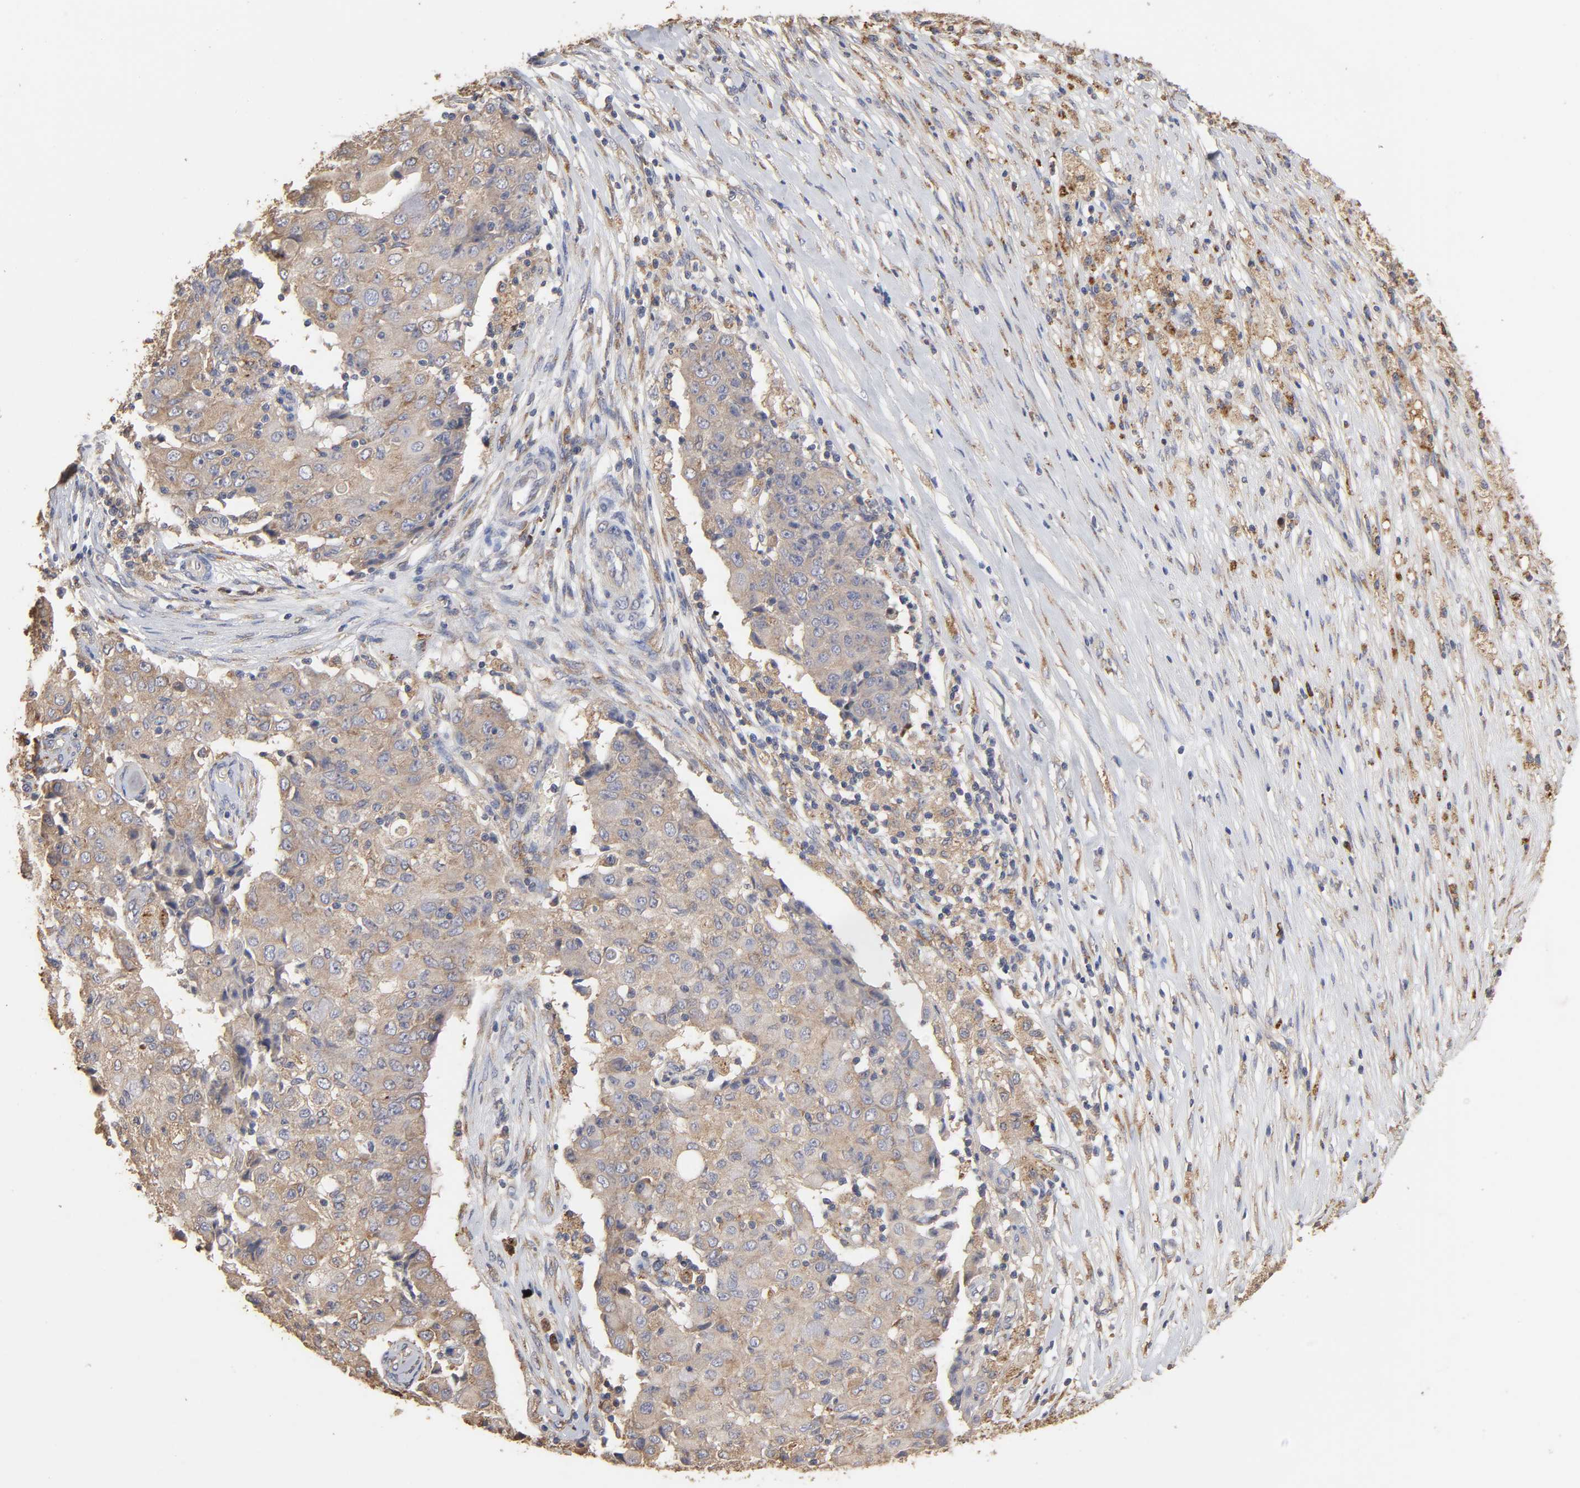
{"staining": {"intensity": "weak", "quantity": ">75%", "location": "cytoplasmic/membranous"}, "tissue": "ovarian cancer", "cell_type": "Tumor cells", "image_type": "cancer", "snomed": [{"axis": "morphology", "description": "Carcinoma, endometroid"}, {"axis": "topography", "description": "Ovary"}], "caption": "Immunohistochemistry (IHC) staining of ovarian cancer, which reveals low levels of weak cytoplasmic/membranous positivity in approximately >75% of tumor cells indicating weak cytoplasmic/membranous protein staining. The staining was performed using DAB (3,3'-diaminobenzidine) (brown) for protein detection and nuclei were counterstained in hematoxylin (blue).", "gene": "EIF4G2", "patient": {"sex": "female", "age": 42}}